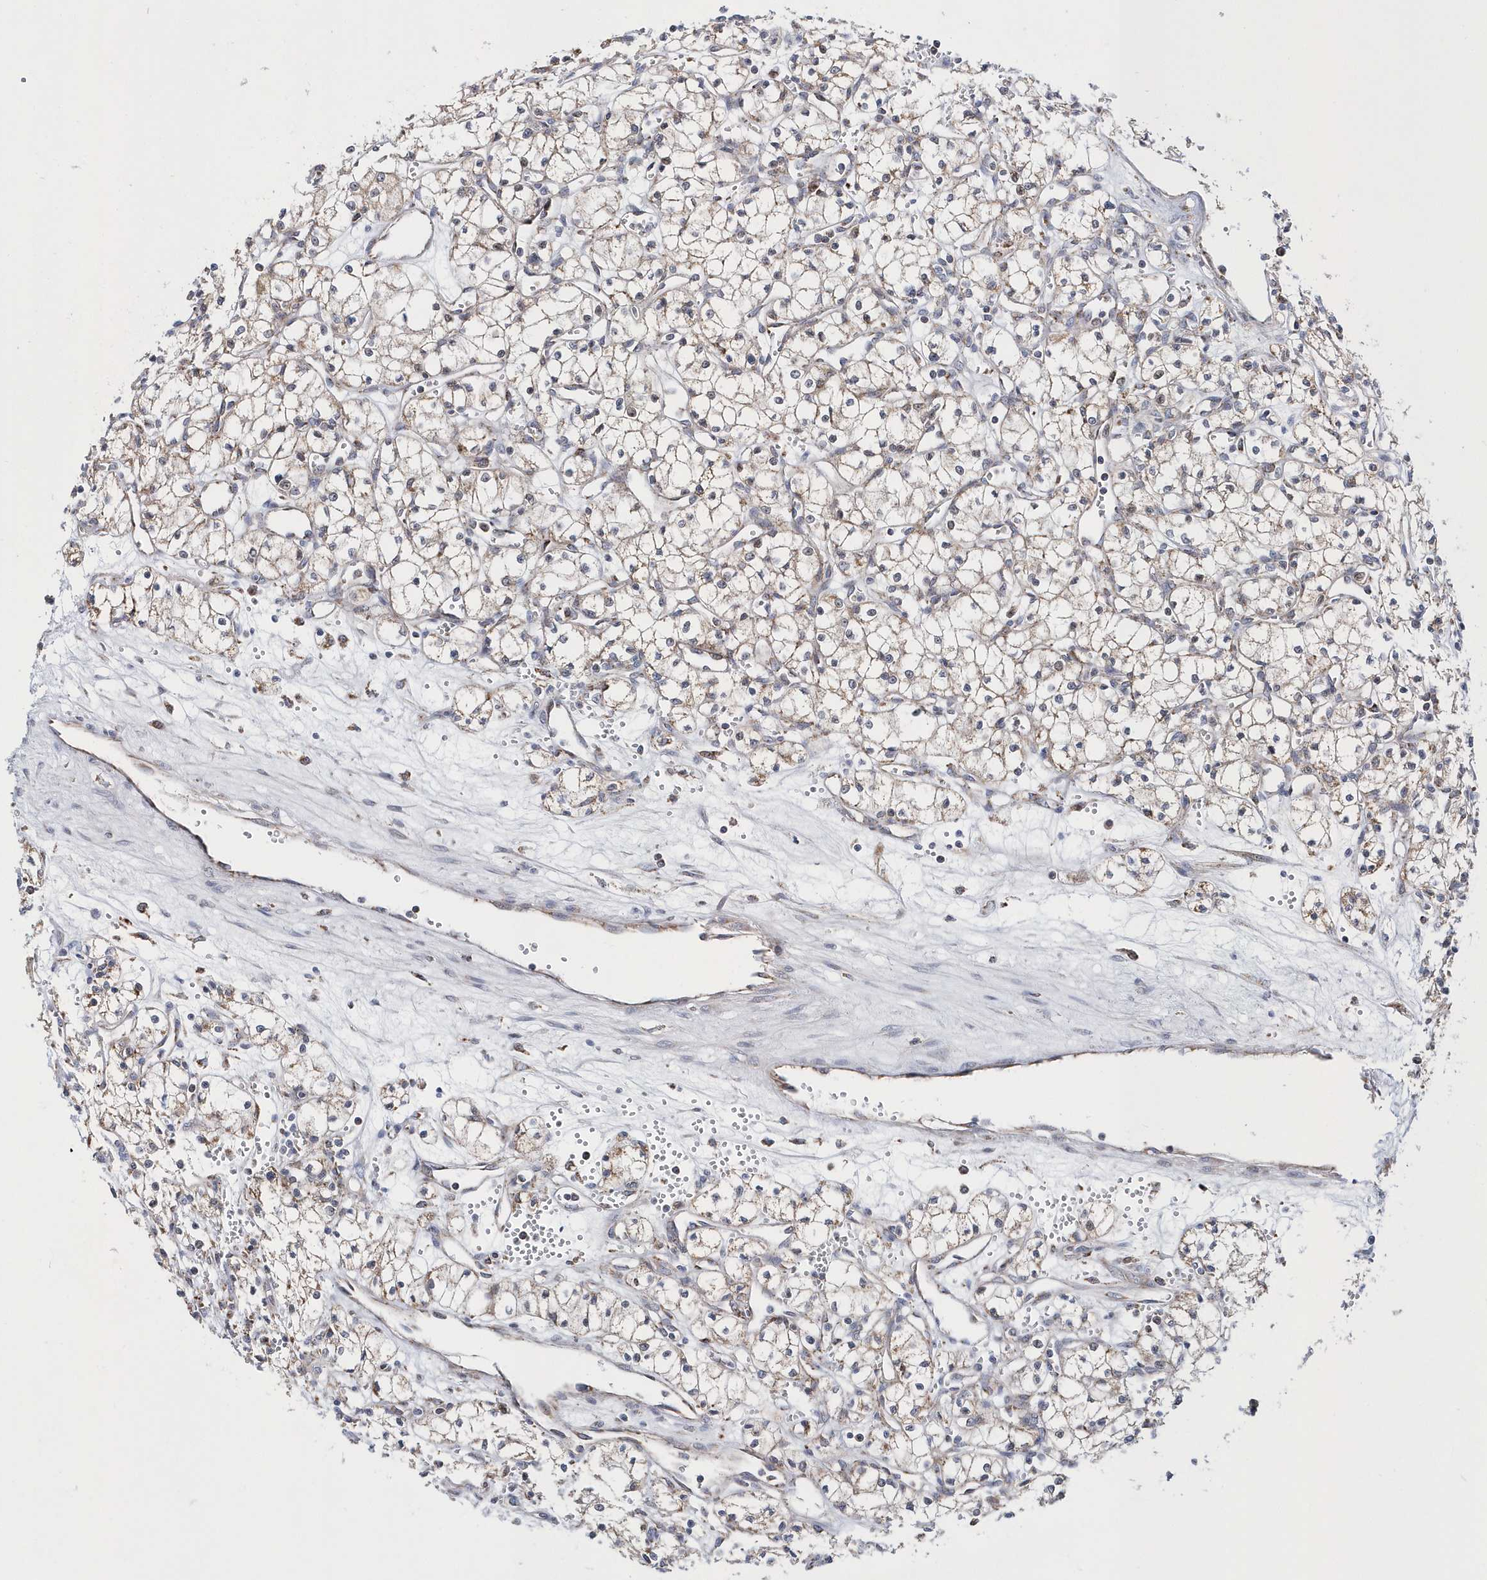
{"staining": {"intensity": "weak", "quantity": "<25%", "location": "cytoplasmic/membranous"}, "tissue": "renal cancer", "cell_type": "Tumor cells", "image_type": "cancer", "snomed": [{"axis": "morphology", "description": "Adenocarcinoma, NOS"}, {"axis": "topography", "description": "Kidney"}], "caption": "IHC of renal cancer (adenocarcinoma) reveals no positivity in tumor cells.", "gene": "SPATA5", "patient": {"sex": "male", "age": 59}}